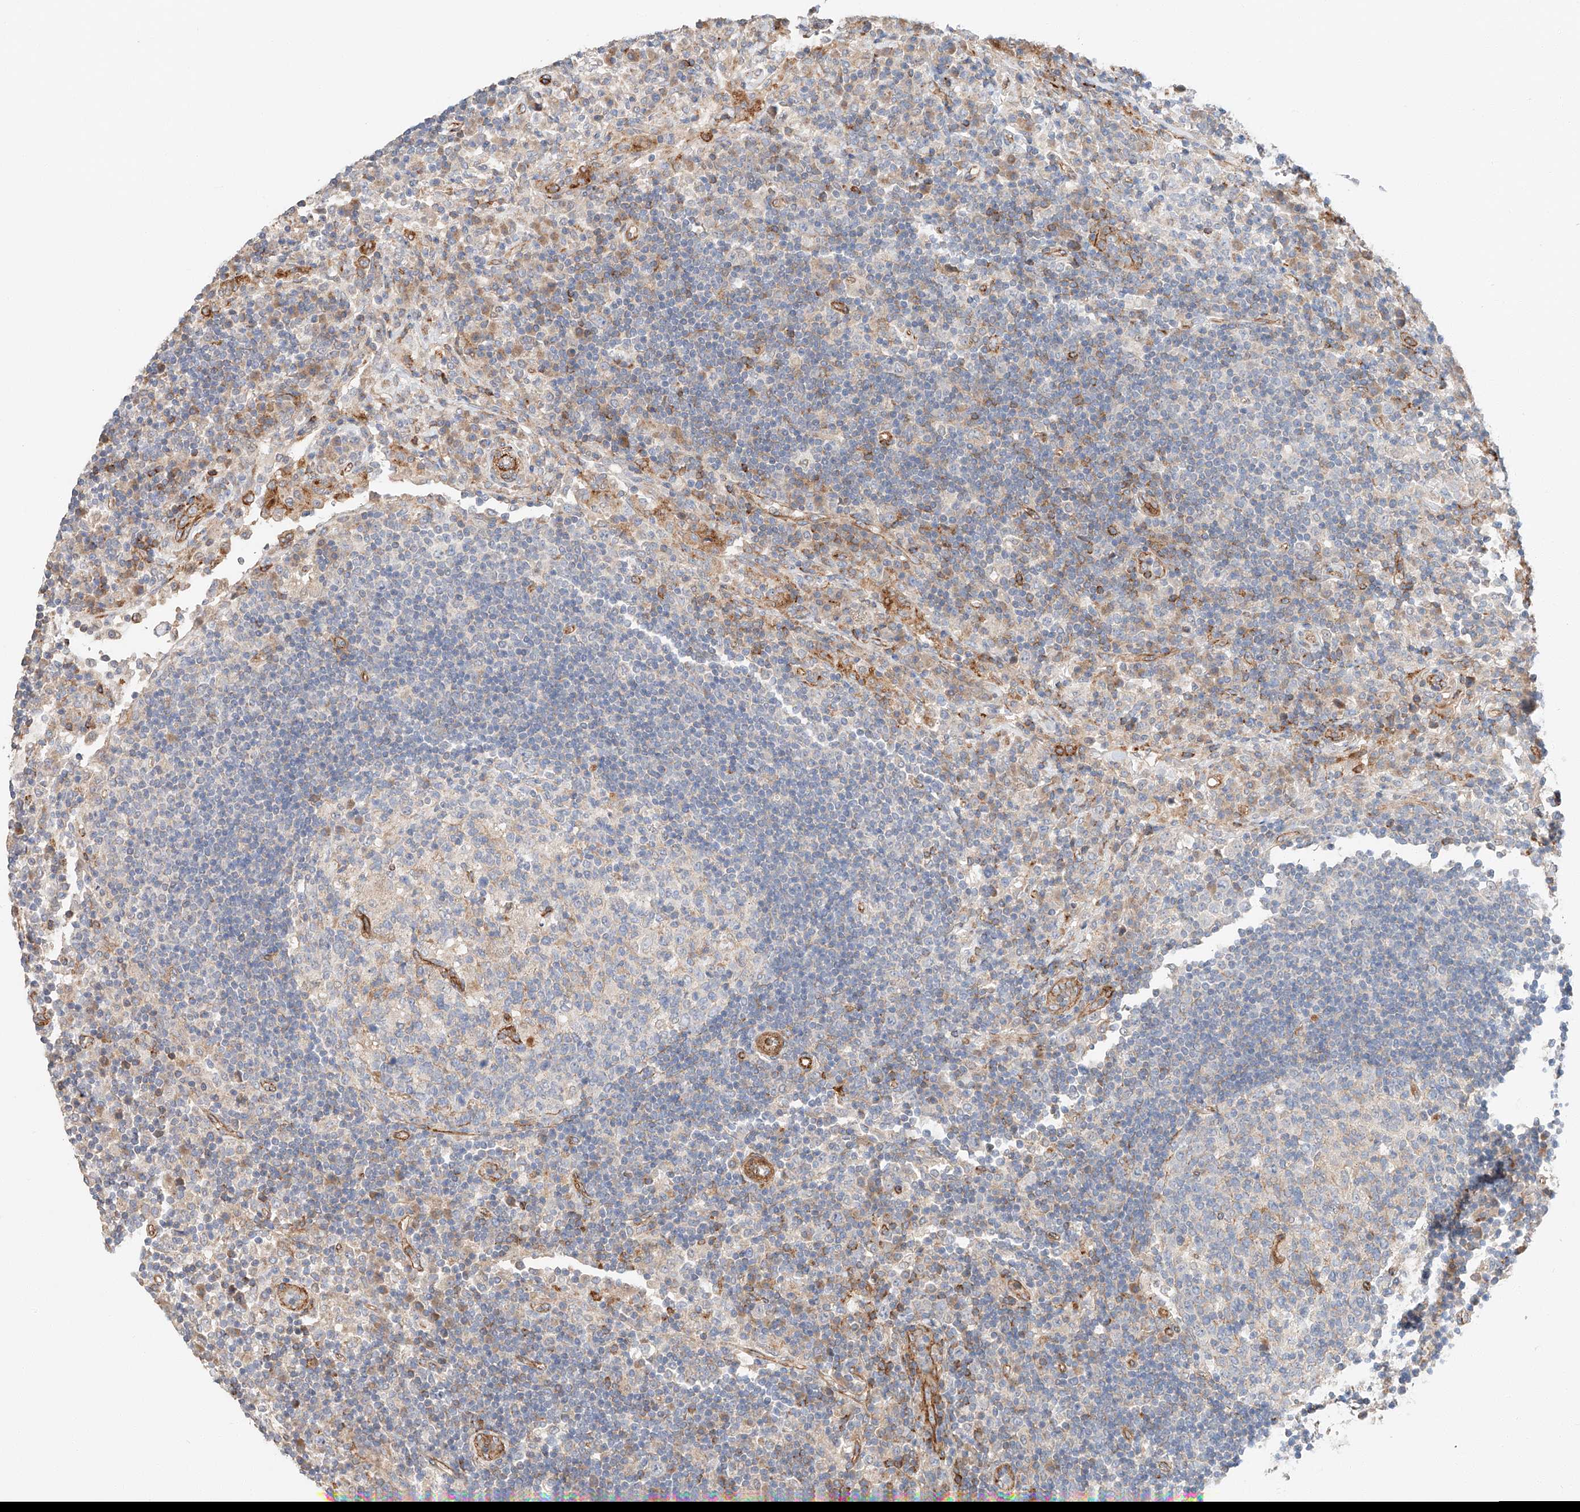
{"staining": {"intensity": "negative", "quantity": "none", "location": "none"}, "tissue": "lymph node", "cell_type": "Germinal center cells", "image_type": "normal", "snomed": [{"axis": "morphology", "description": "Normal tissue, NOS"}, {"axis": "topography", "description": "Lymph node"}], "caption": "This is an IHC histopathology image of unremarkable human lymph node. There is no expression in germinal center cells.", "gene": "MINDY4", "patient": {"sex": "female", "age": 53}}